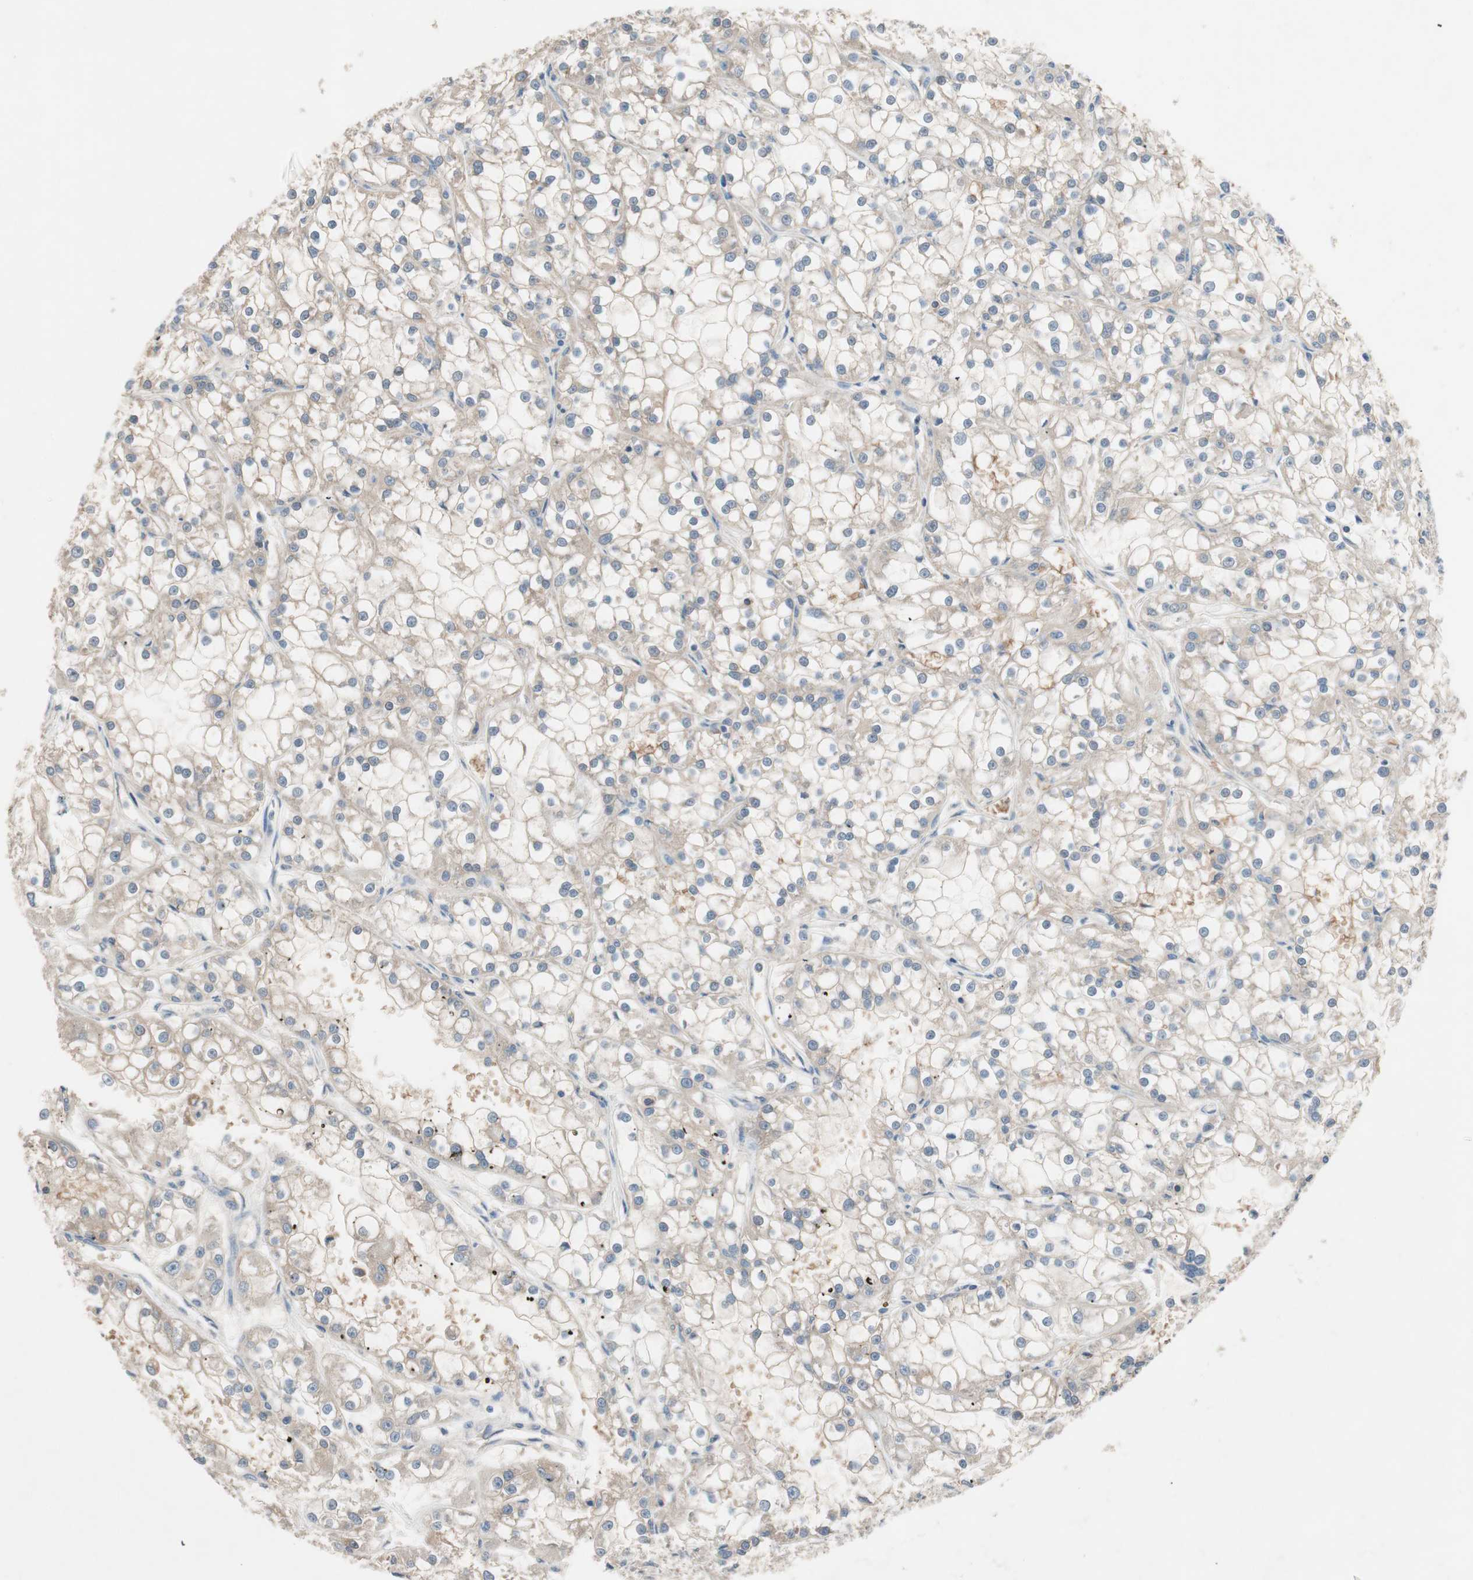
{"staining": {"intensity": "weak", "quantity": "<25%", "location": "cytoplasmic/membranous"}, "tissue": "renal cancer", "cell_type": "Tumor cells", "image_type": "cancer", "snomed": [{"axis": "morphology", "description": "Adenocarcinoma, NOS"}, {"axis": "topography", "description": "Kidney"}], "caption": "IHC image of neoplastic tissue: renal cancer (adenocarcinoma) stained with DAB reveals no significant protein staining in tumor cells.", "gene": "GLUL", "patient": {"sex": "female", "age": 52}}